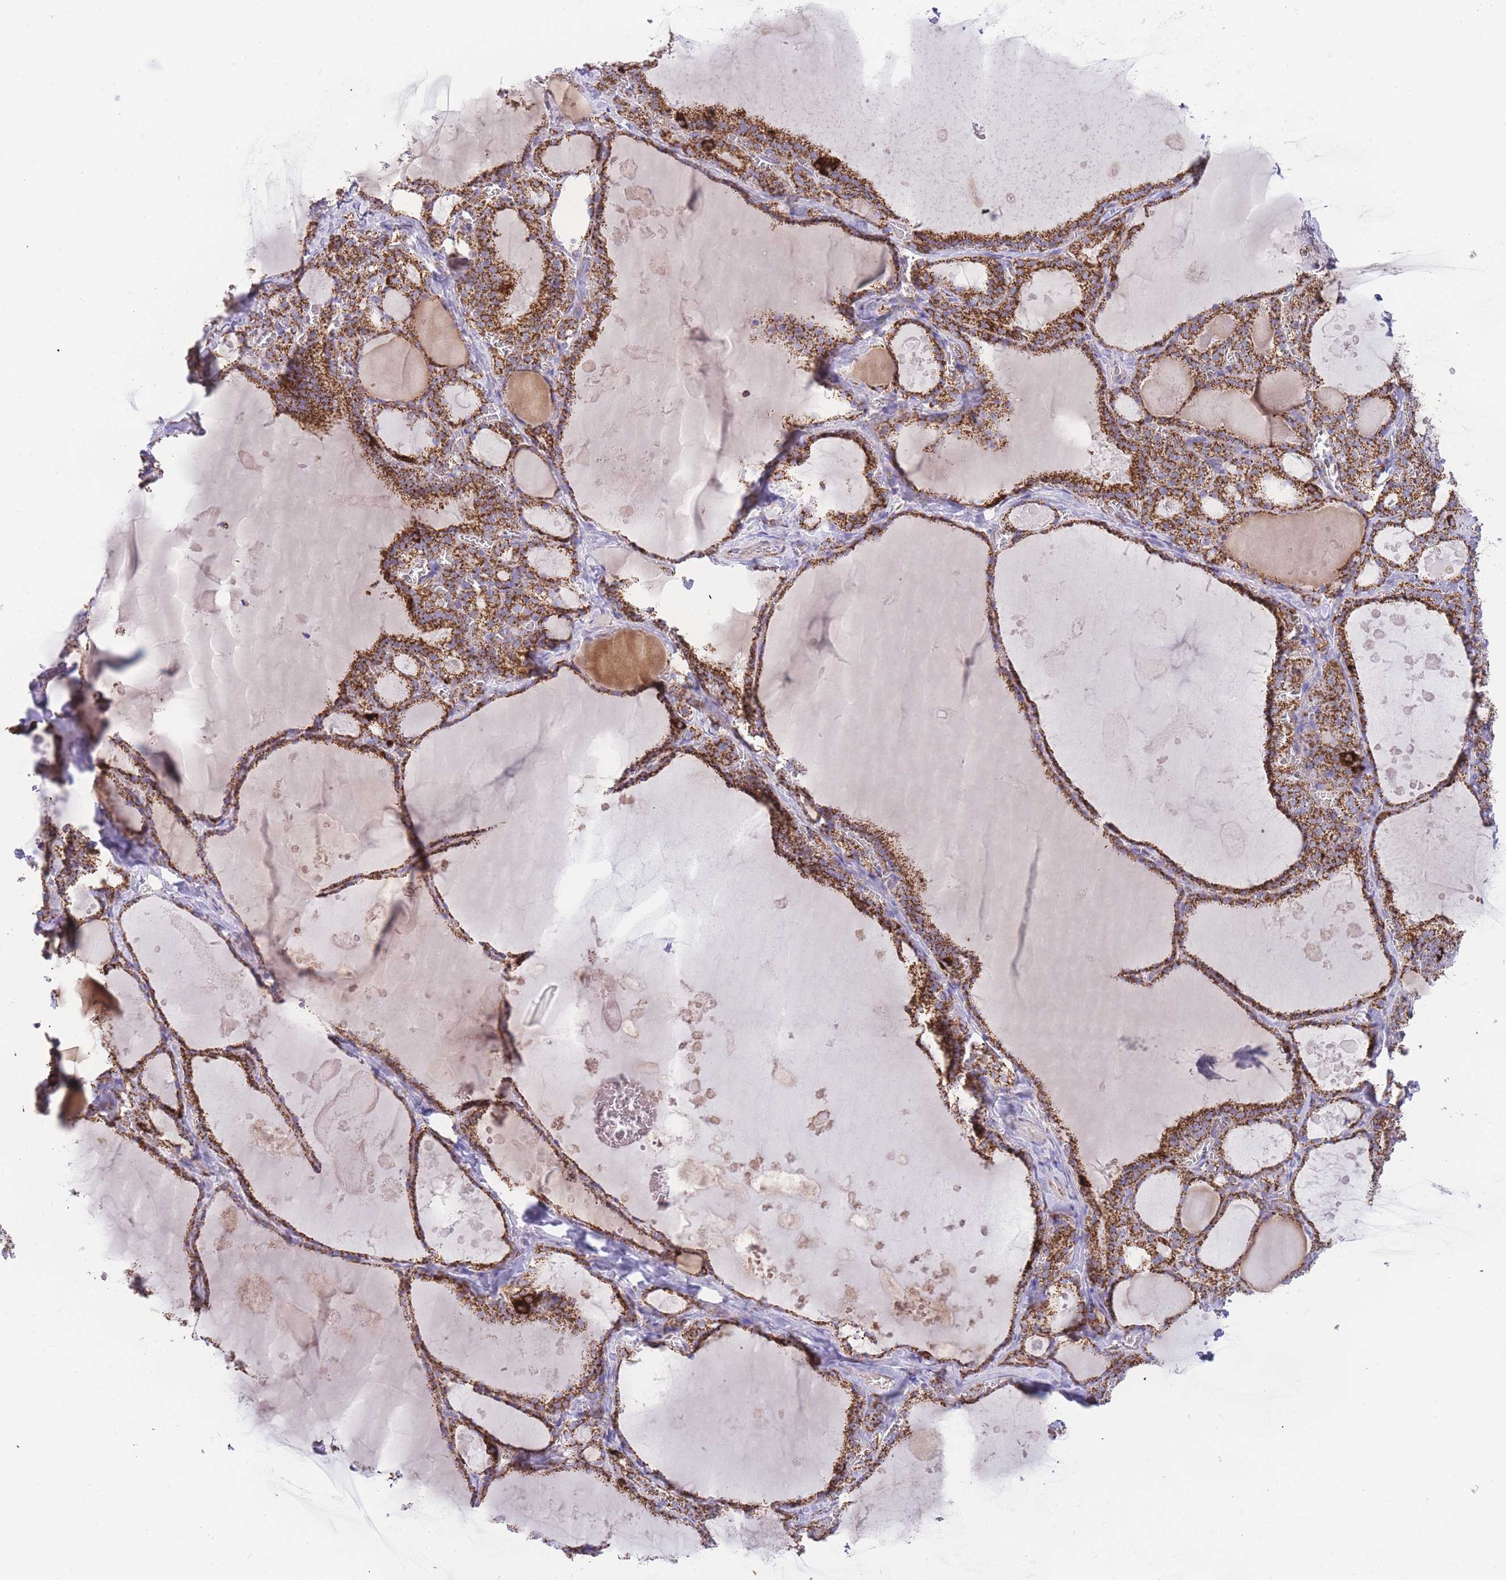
{"staining": {"intensity": "strong", "quantity": ">75%", "location": "cytoplasmic/membranous"}, "tissue": "thyroid gland", "cell_type": "Glandular cells", "image_type": "normal", "snomed": [{"axis": "morphology", "description": "Normal tissue, NOS"}, {"axis": "topography", "description": "Thyroid gland"}], "caption": "Glandular cells exhibit strong cytoplasmic/membranous staining in approximately >75% of cells in unremarkable thyroid gland.", "gene": "GSTM1", "patient": {"sex": "male", "age": 56}}